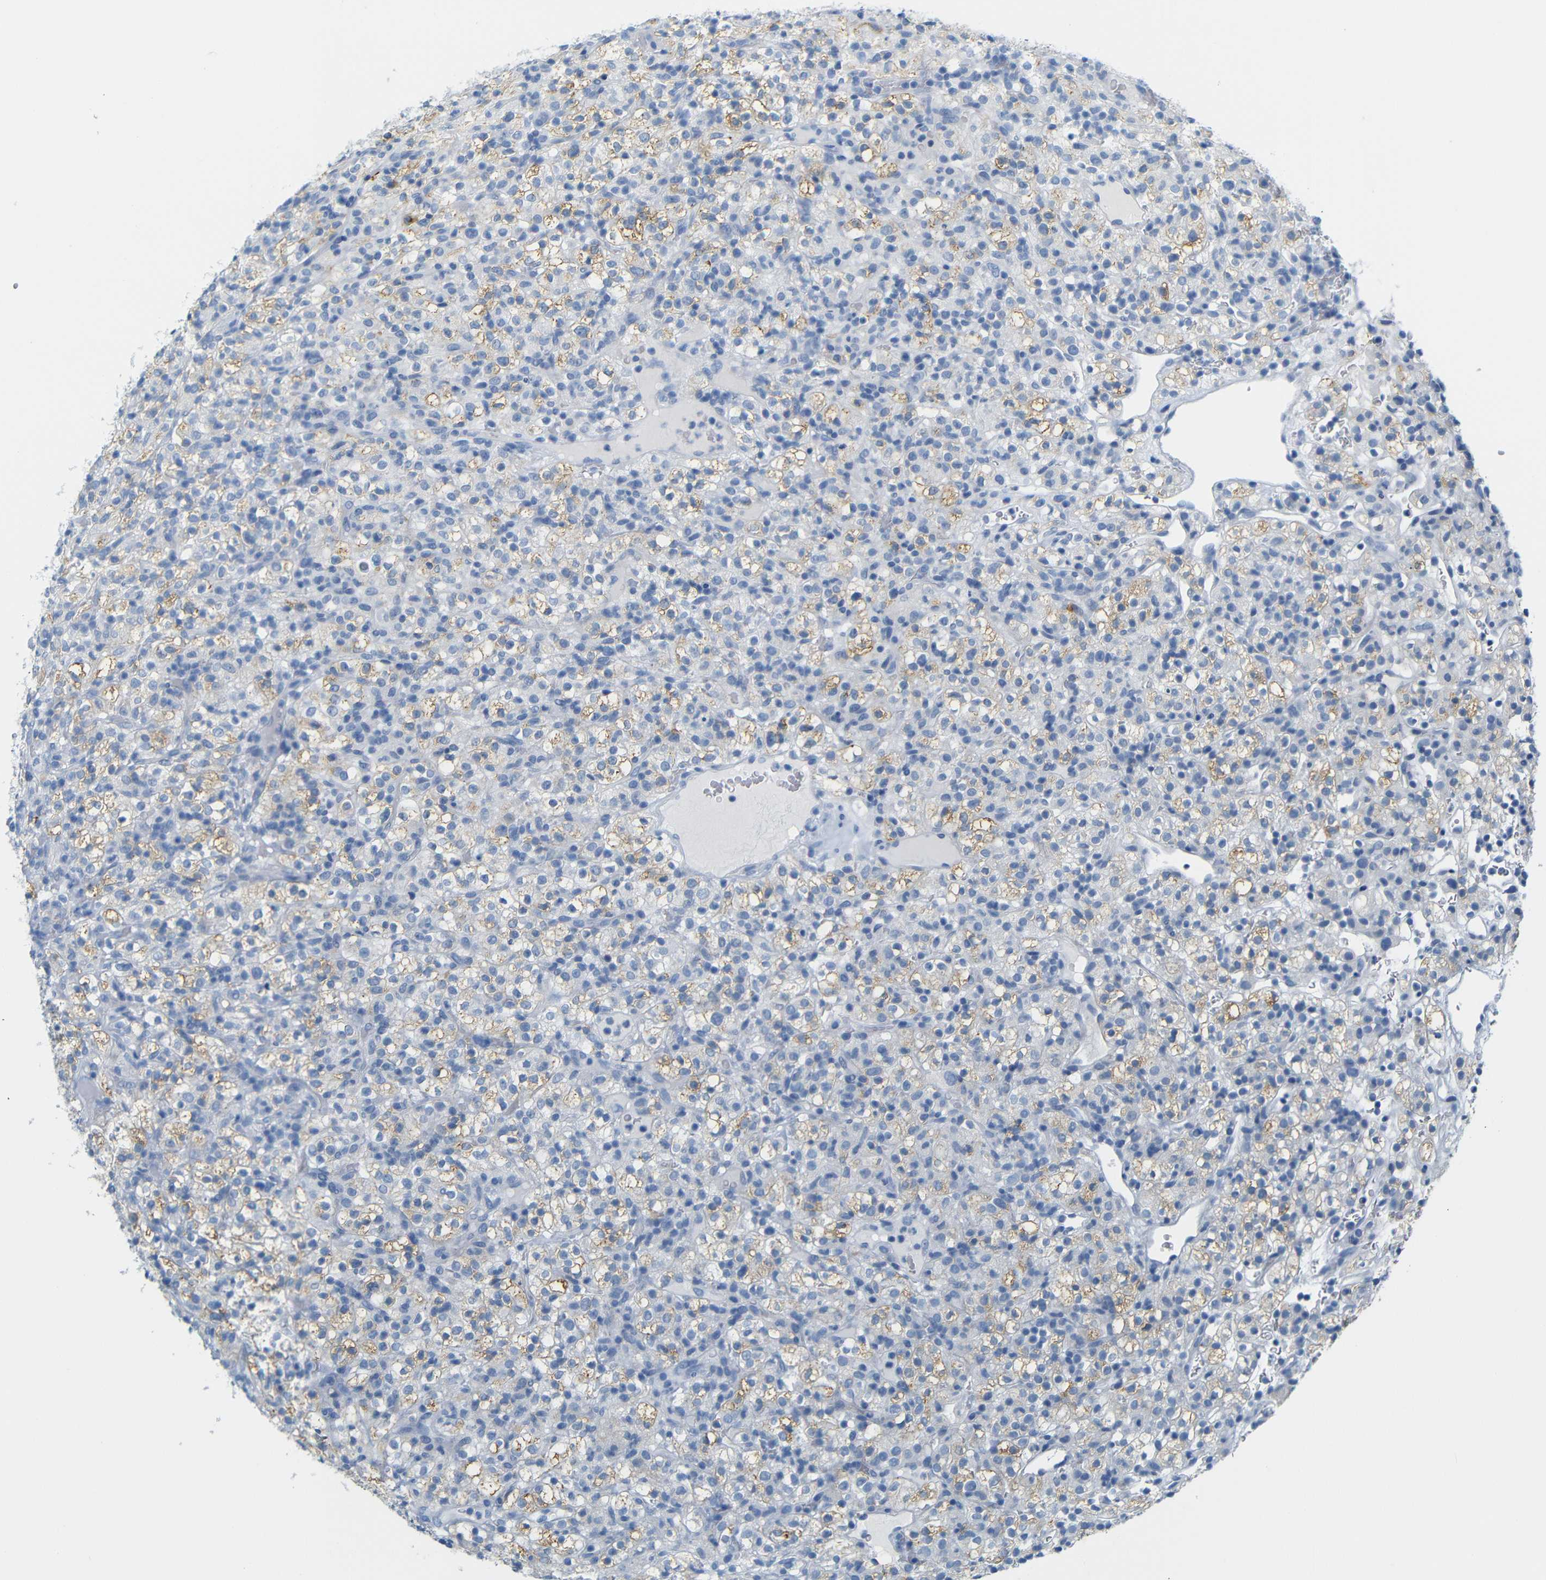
{"staining": {"intensity": "weak", "quantity": "<25%", "location": "cytoplasmic/membranous"}, "tissue": "renal cancer", "cell_type": "Tumor cells", "image_type": "cancer", "snomed": [{"axis": "morphology", "description": "Normal tissue, NOS"}, {"axis": "morphology", "description": "Adenocarcinoma, NOS"}, {"axis": "topography", "description": "Kidney"}], "caption": "This is an immunohistochemistry (IHC) histopathology image of renal cancer (adenocarcinoma). There is no expression in tumor cells.", "gene": "FCRL1", "patient": {"sex": "female", "age": 72}}